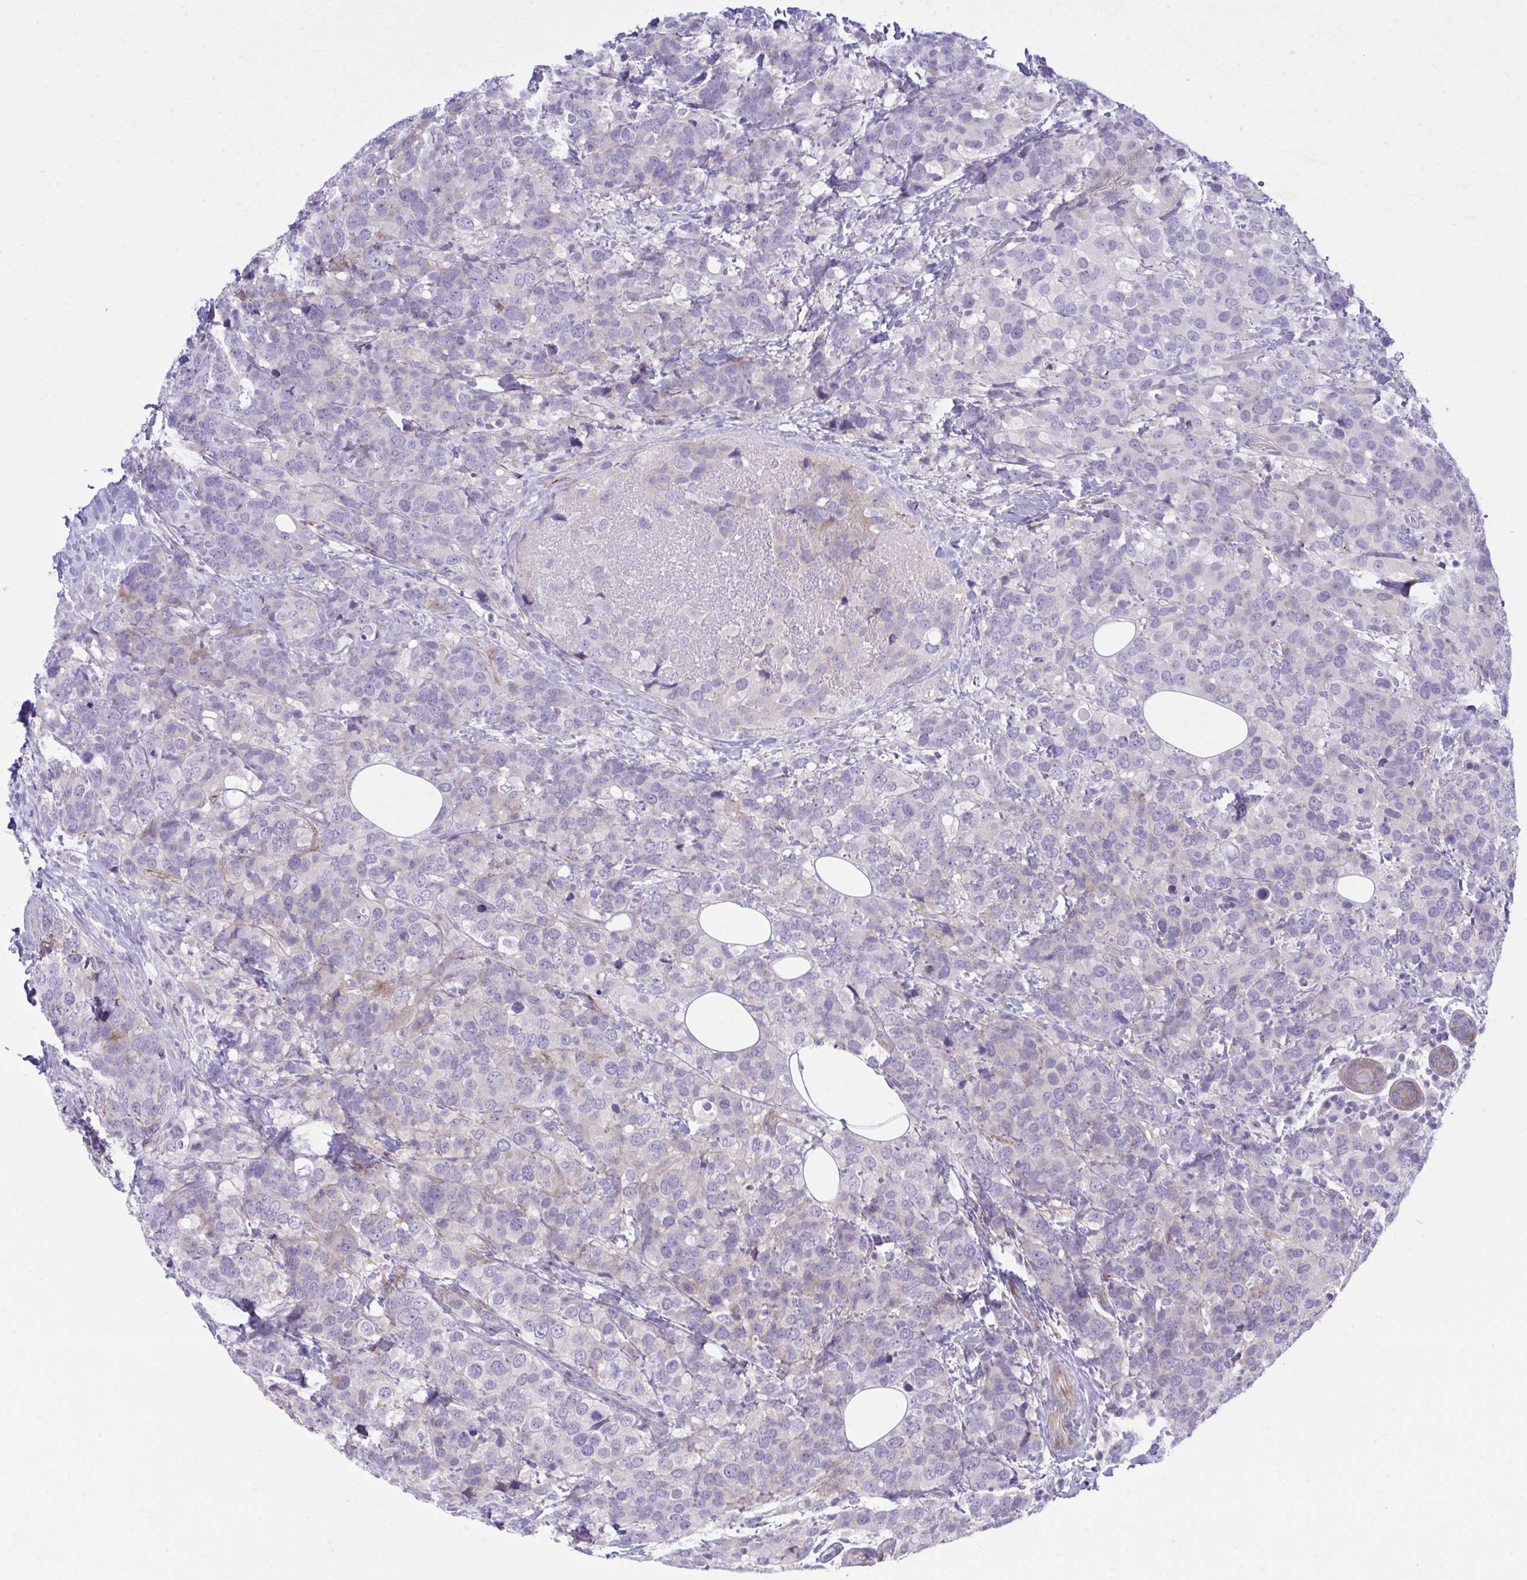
{"staining": {"intensity": "negative", "quantity": "none", "location": "none"}, "tissue": "breast cancer", "cell_type": "Tumor cells", "image_type": "cancer", "snomed": [{"axis": "morphology", "description": "Lobular carcinoma"}, {"axis": "topography", "description": "Breast"}], "caption": "This is a photomicrograph of immunohistochemistry (IHC) staining of lobular carcinoma (breast), which shows no staining in tumor cells.", "gene": "MED9", "patient": {"sex": "female", "age": 59}}